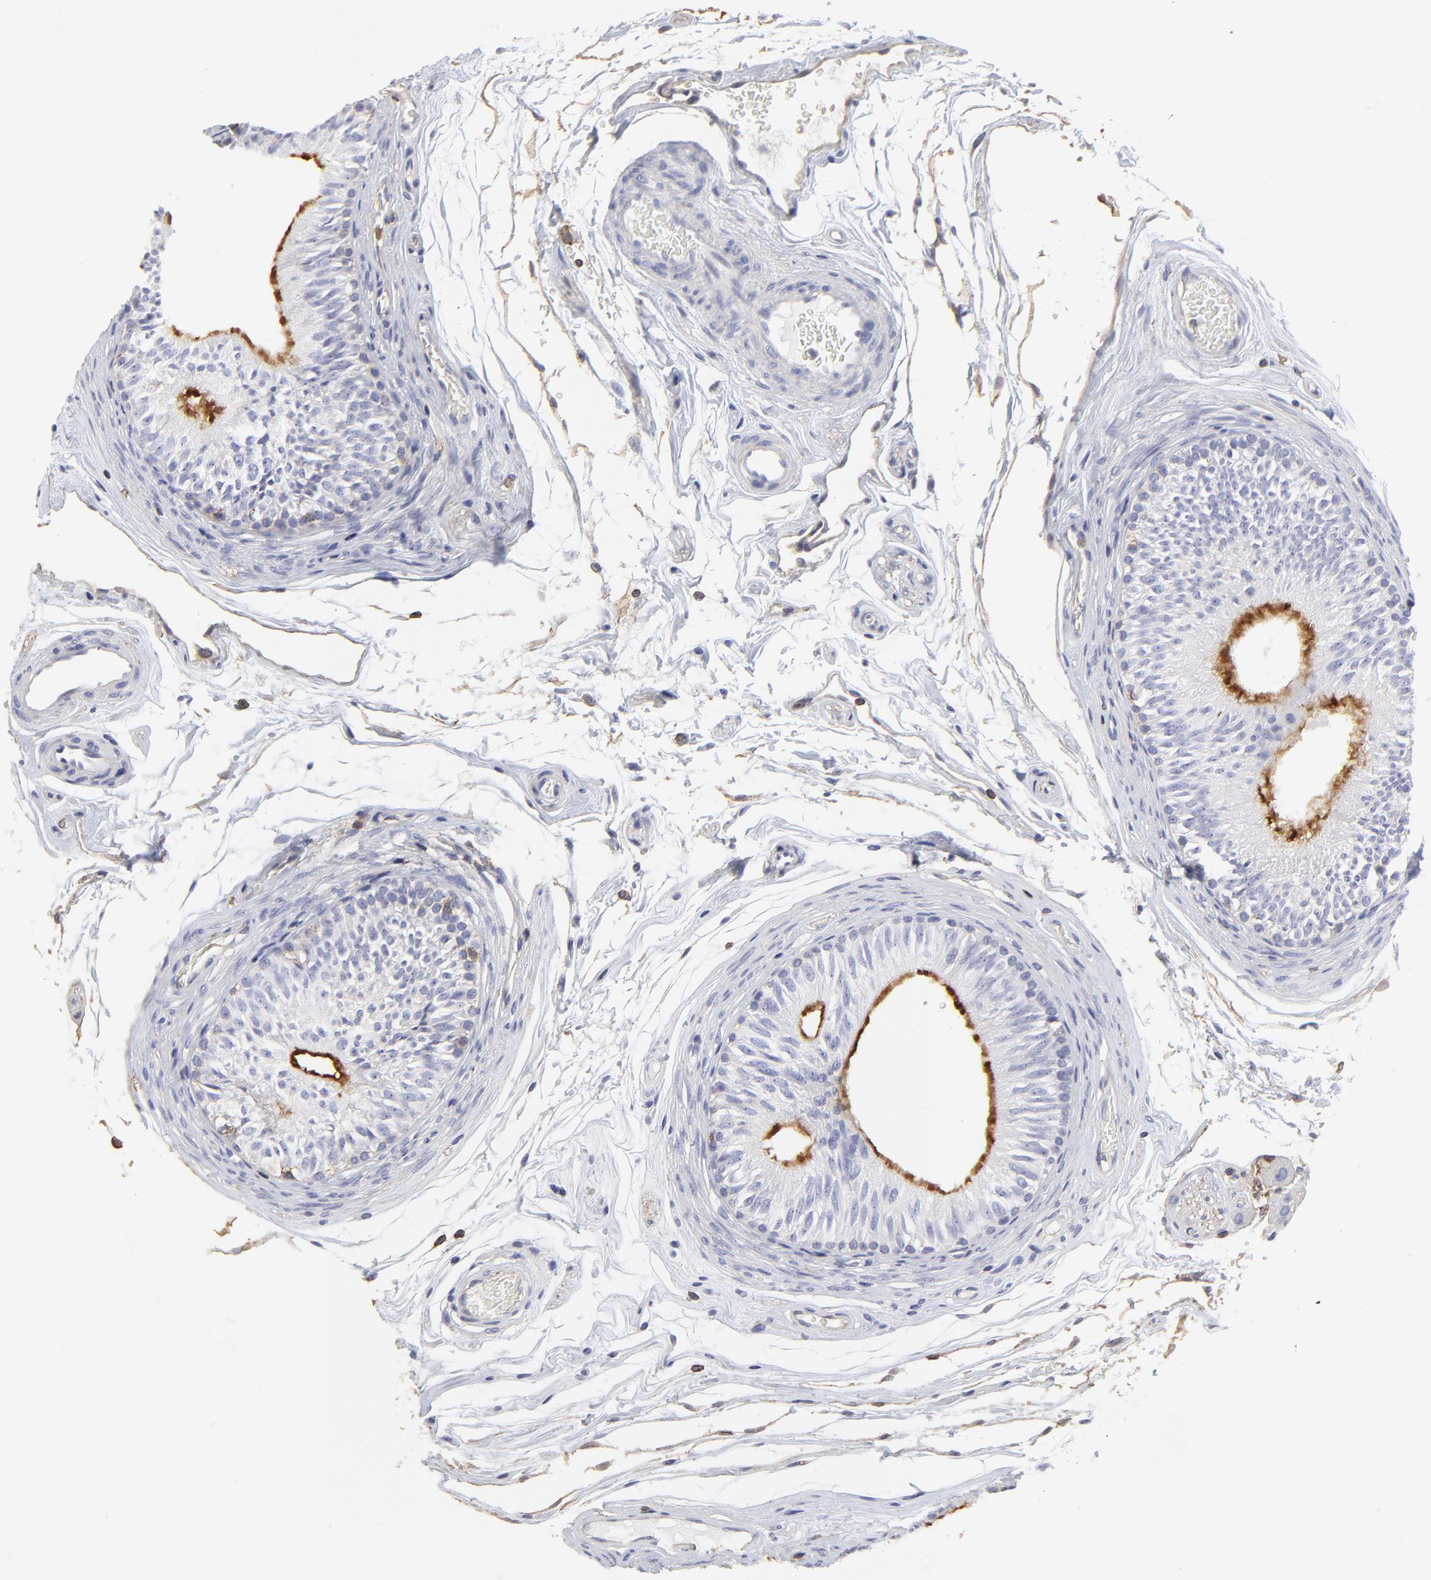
{"staining": {"intensity": "strong", "quantity": "<25%", "location": "cytoplasmic/membranous"}, "tissue": "epididymis", "cell_type": "Glandular cells", "image_type": "normal", "snomed": [{"axis": "morphology", "description": "Normal tissue, NOS"}, {"axis": "topography", "description": "Testis"}, {"axis": "topography", "description": "Epididymis"}], "caption": "Brown immunohistochemical staining in normal epididymis reveals strong cytoplasmic/membranous staining in approximately <25% of glandular cells.", "gene": "ANXA6", "patient": {"sex": "male", "age": 36}}